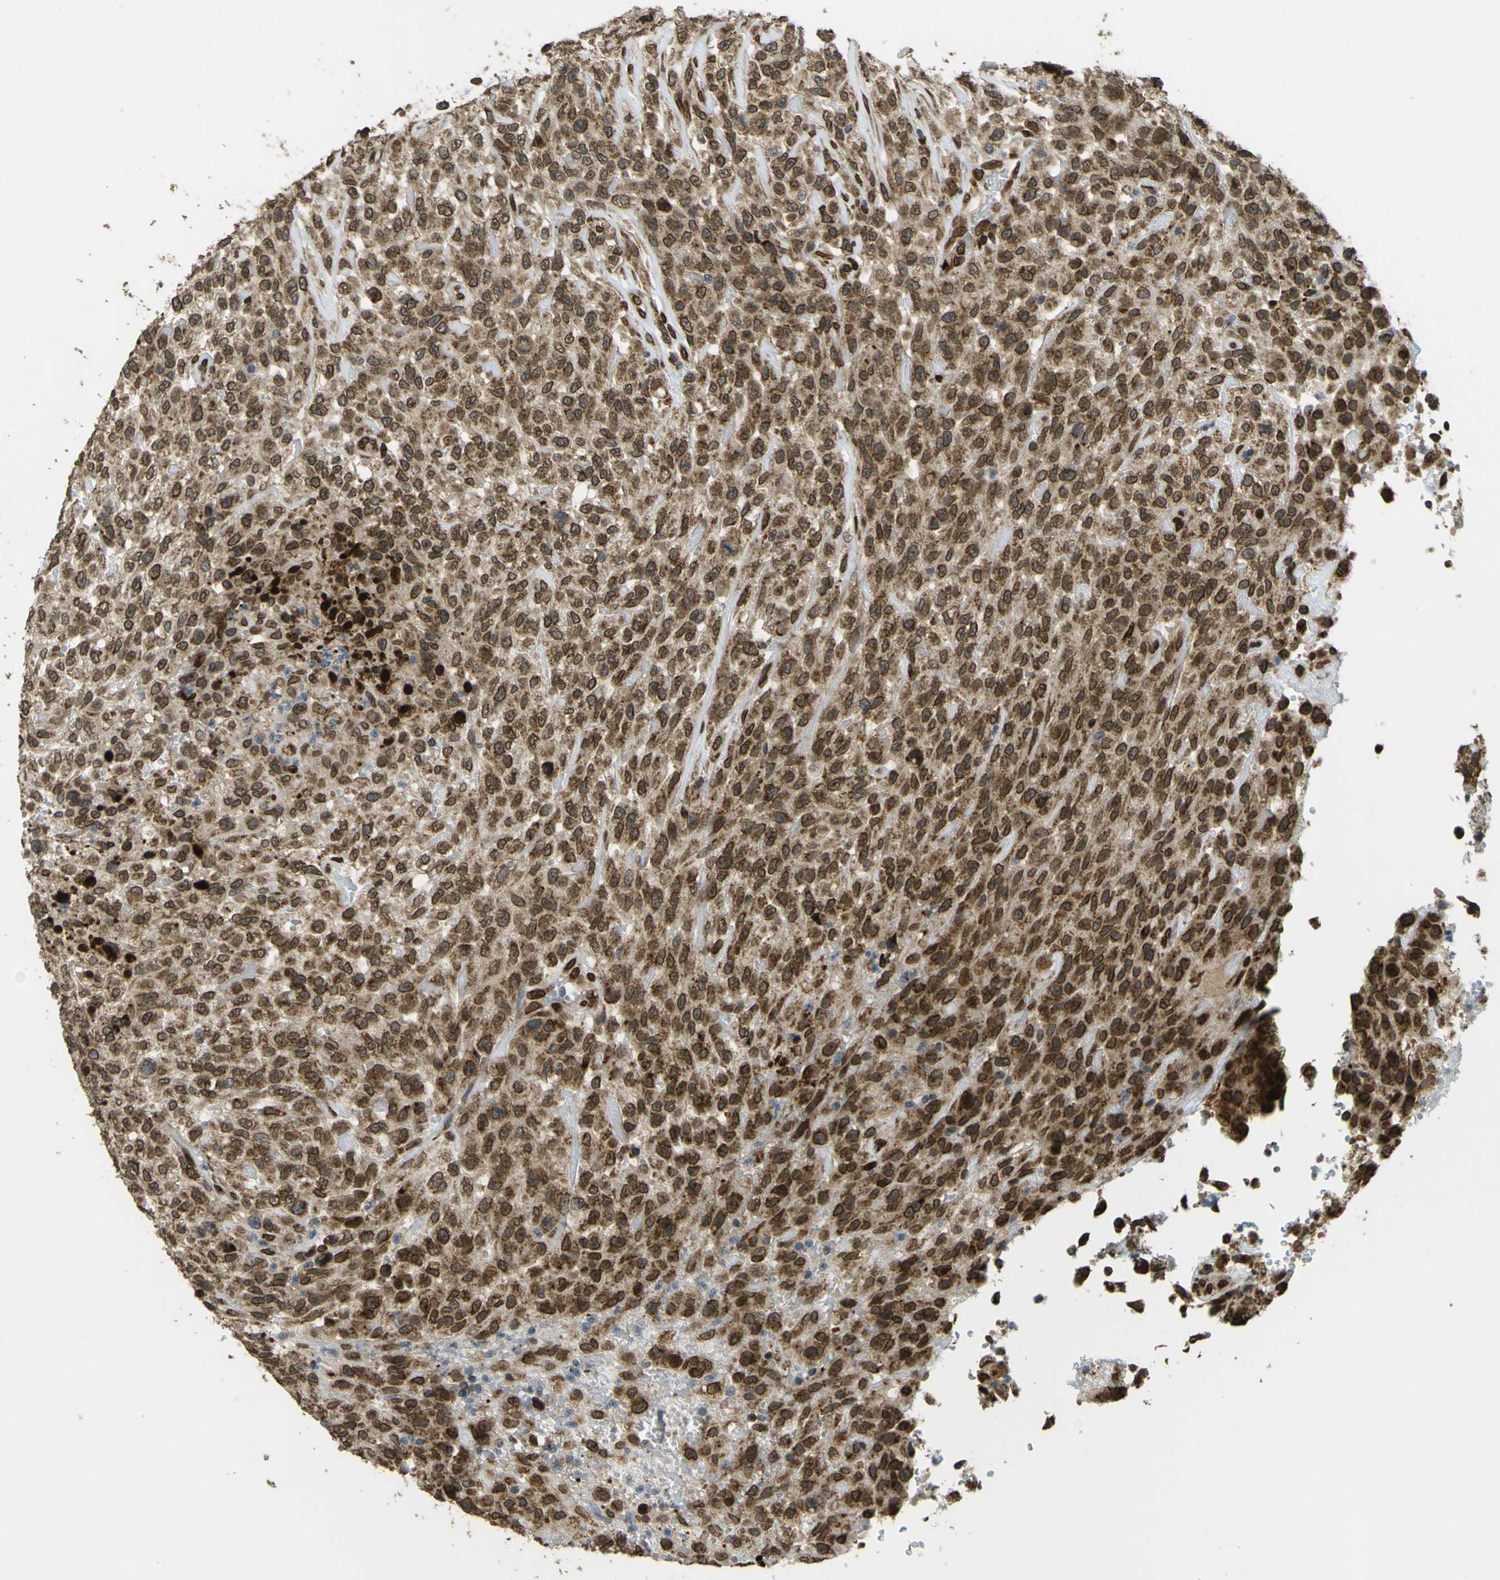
{"staining": {"intensity": "moderate", "quantity": ">75%", "location": "cytoplasmic/membranous,nuclear"}, "tissue": "urothelial cancer", "cell_type": "Tumor cells", "image_type": "cancer", "snomed": [{"axis": "morphology", "description": "Urothelial carcinoma, High grade"}, {"axis": "topography", "description": "Urinary bladder"}], "caption": "Urothelial carcinoma (high-grade) was stained to show a protein in brown. There is medium levels of moderate cytoplasmic/membranous and nuclear expression in about >75% of tumor cells.", "gene": "GALNT1", "patient": {"sex": "male", "age": 46}}